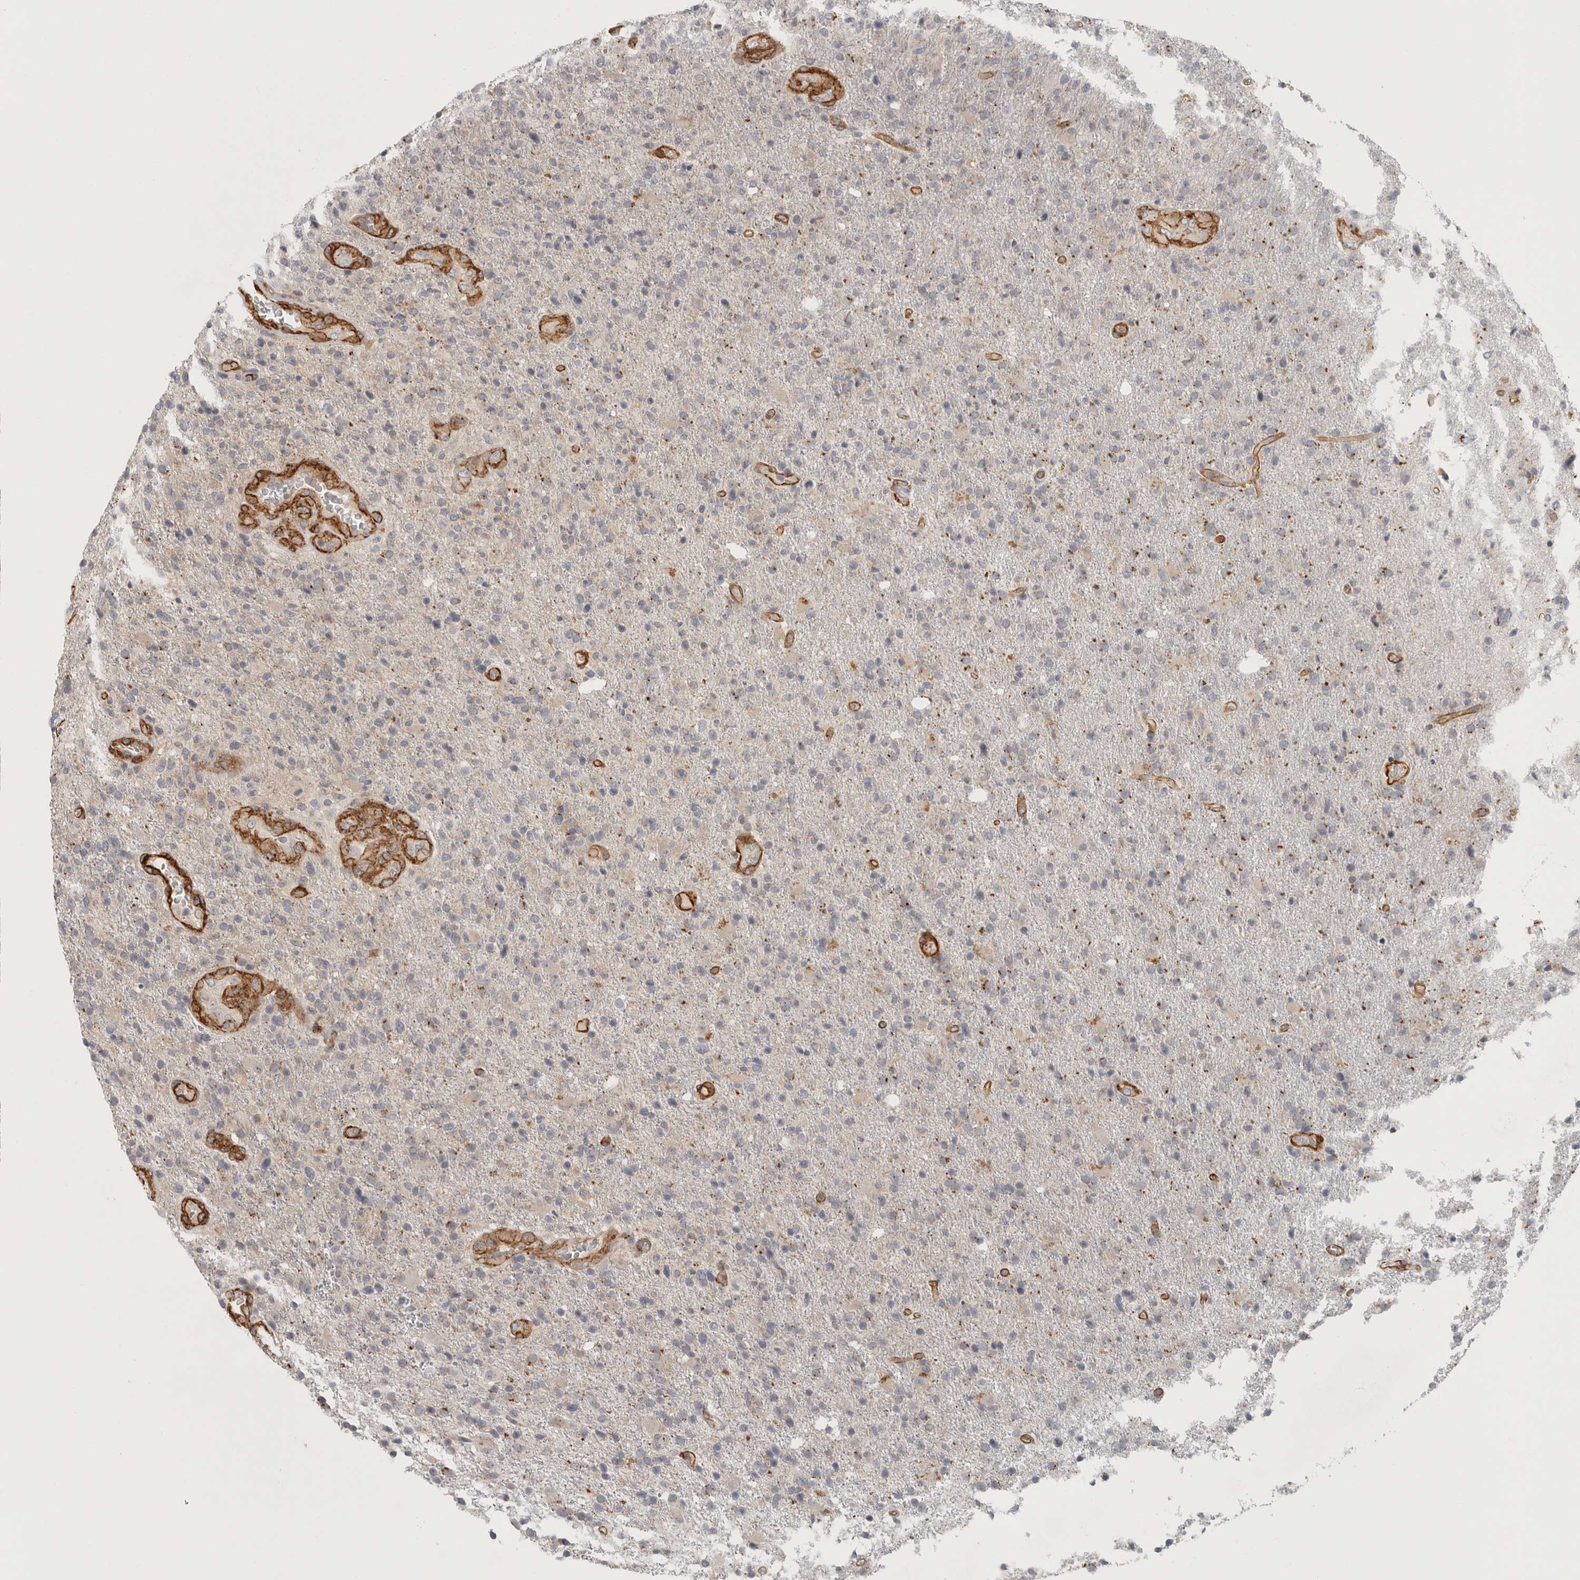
{"staining": {"intensity": "moderate", "quantity": "<25%", "location": "cytoplasmic/membranous"}, "tissue": "glioma", "cell_type": "Tumor cells", "image_type": "cancer", "snomed": [{"axis": "morphology", "description": "Glioma, malignant, High grade"}, {"axis": "topography", "description": "Brain"}], "caption": "A high-resolution histopathology image shows immunohistochemistry (IHC) staining of glioma, which reveals moderate cytoplasmic/membranous expression in approximately <25% of tumor cells.", "gene": "LONRF1", "patient": {"sex": "male", "age": 72}}